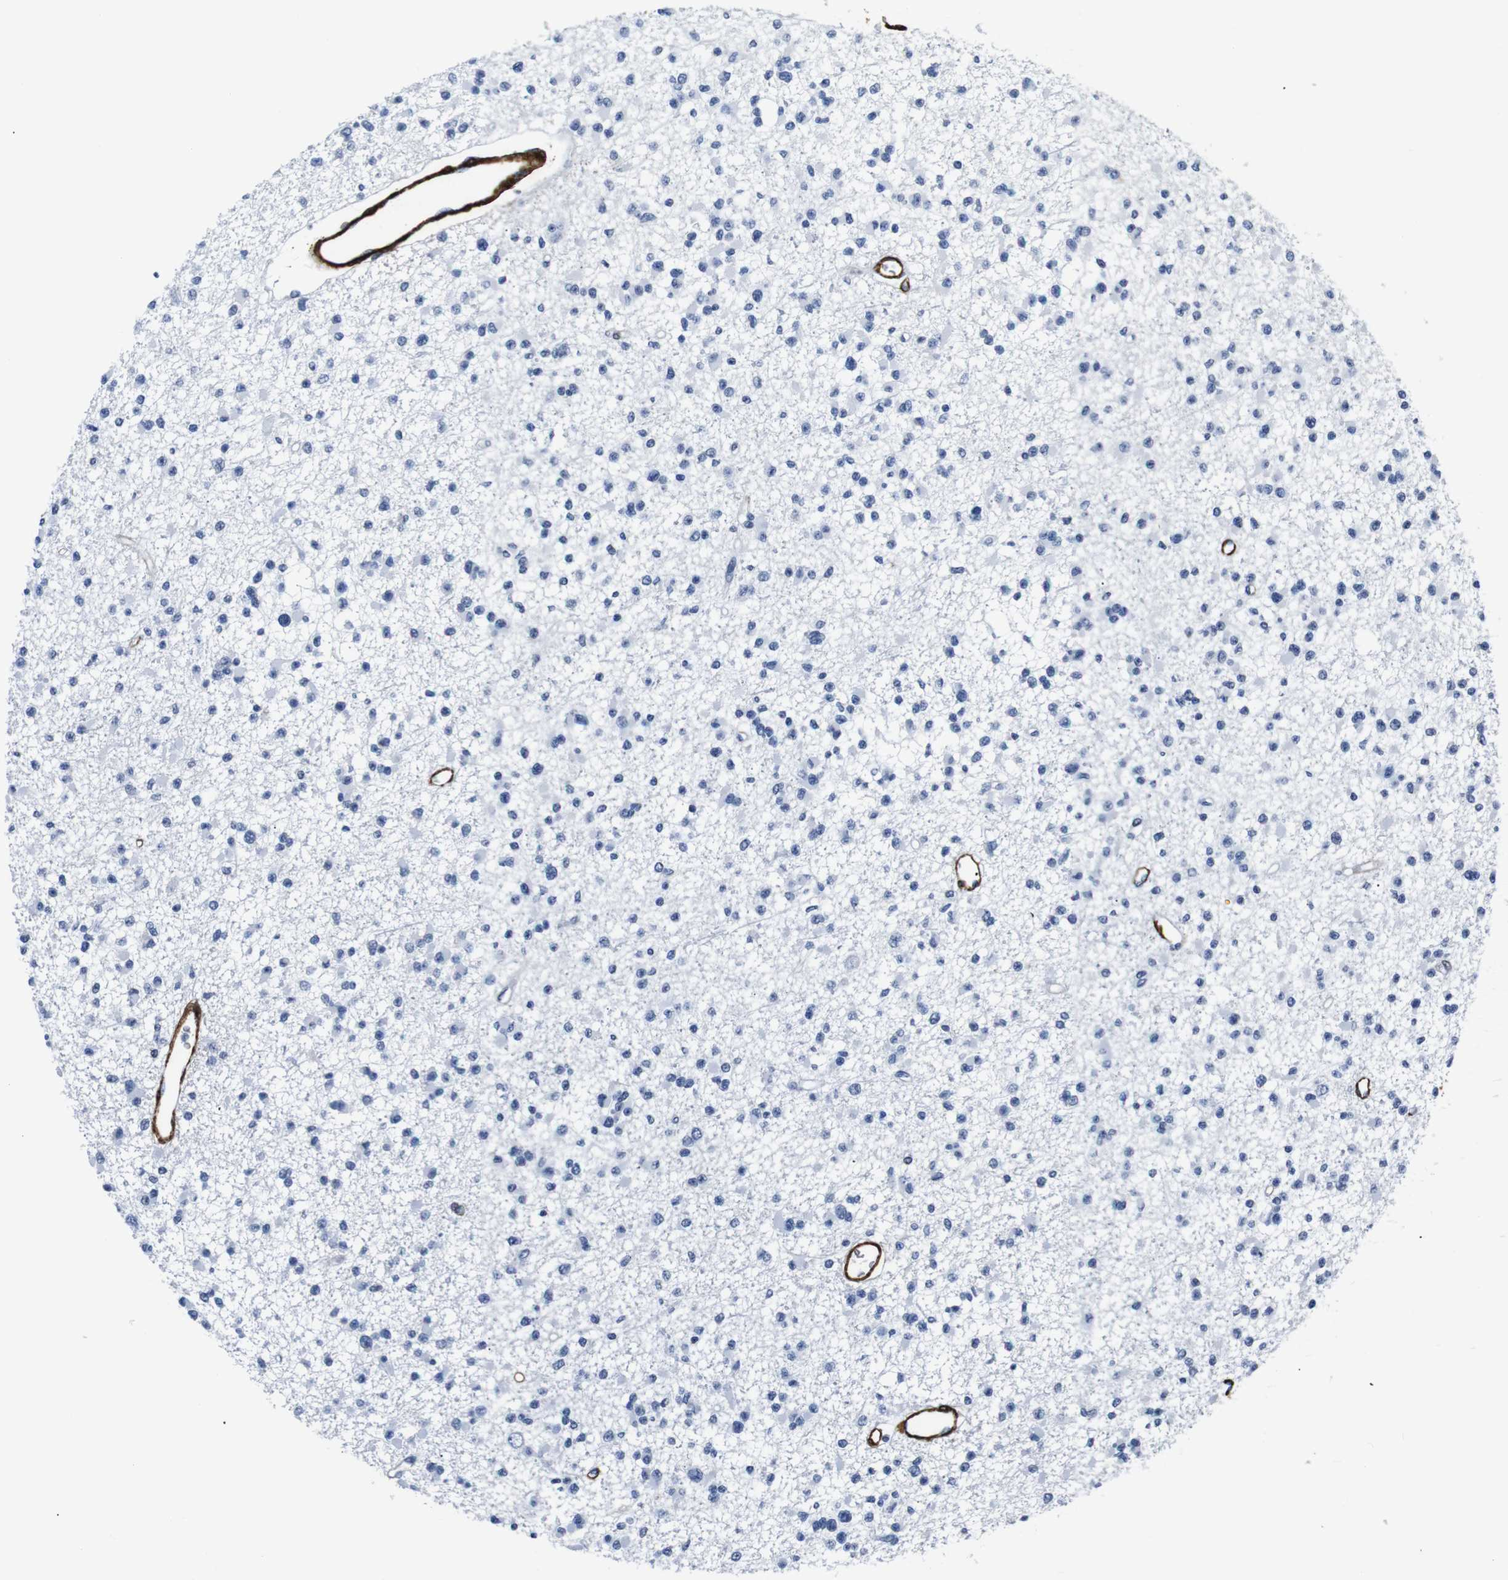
{"staining": {"intensity": "negative", "quantity": "none", "location": "none"}, "tissue": "glioma", "cell_type": "Tumor cells", "image_type": "cancer", "snomed": [{"axis": "morphology", "description": "Glioma, malignant, Low grade"}, {"axis": "topography", "description": "Brain"}], "caption": "The immunohistochemistry (IHC) histopathology image has no significant staining in tumor cells of glioma tissue.", "gene": "ACTA2", "patient": {"sex": "female", "age": 22}}